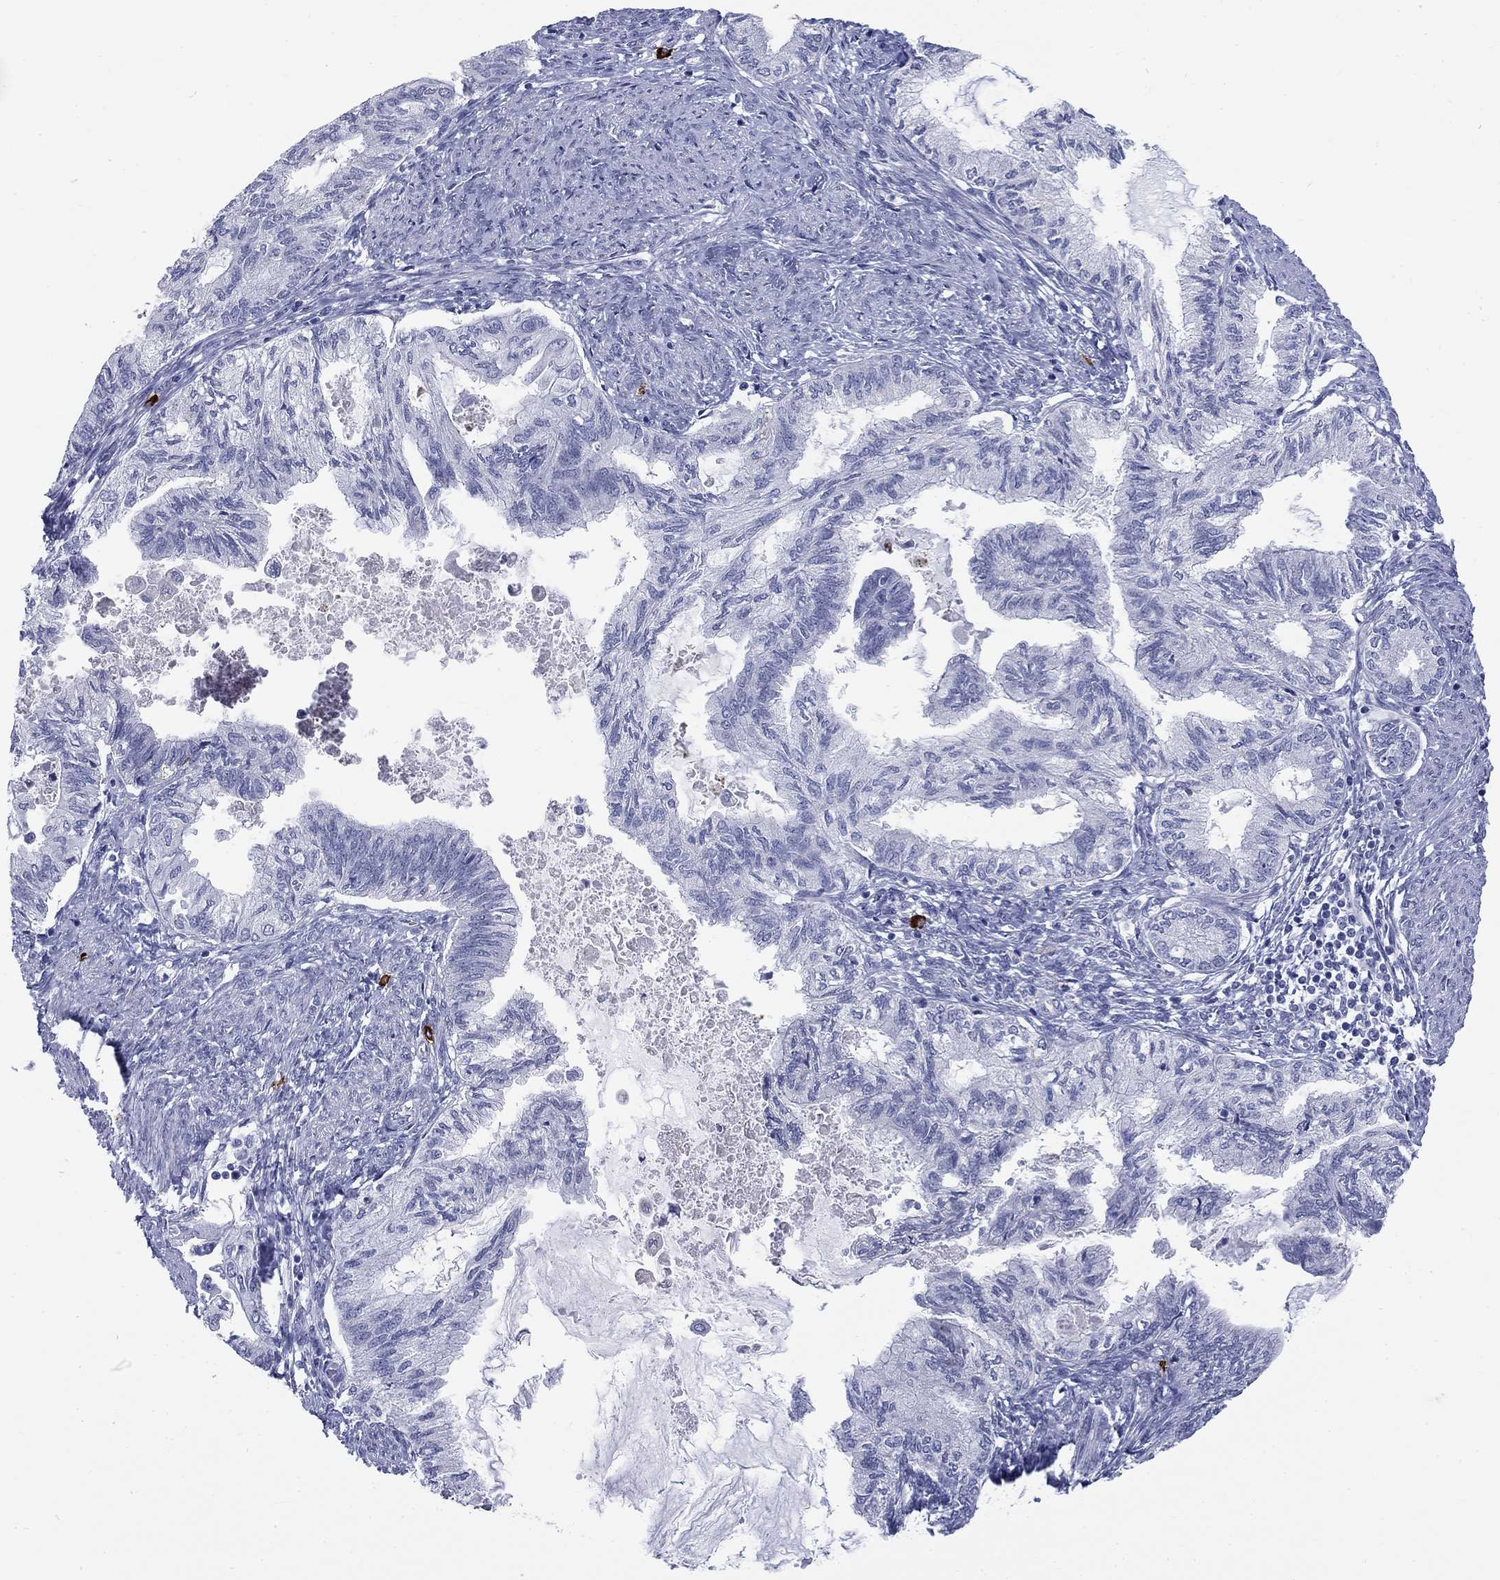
{"staining": {"intensity": "negative", "quantity": "none", "location": "none"}, "tissue": "endometrial cancer", "cell_type": "Tumor cells", "image_type": "cancer", "snomed": [{"axis": "morphology", "description": "Adenocarcinoma, NOS"}, {"axis": "topography", "description": "Endometrium"}], "caption": "High magnification brightfield microscopy of endometrial cancer stained with DAB (brown) and counterstained with hematoxylin (blue): tumor cells show no significant expression.", "gene": "ECEL1", "patient": {"sex": "female", "age": 86}}